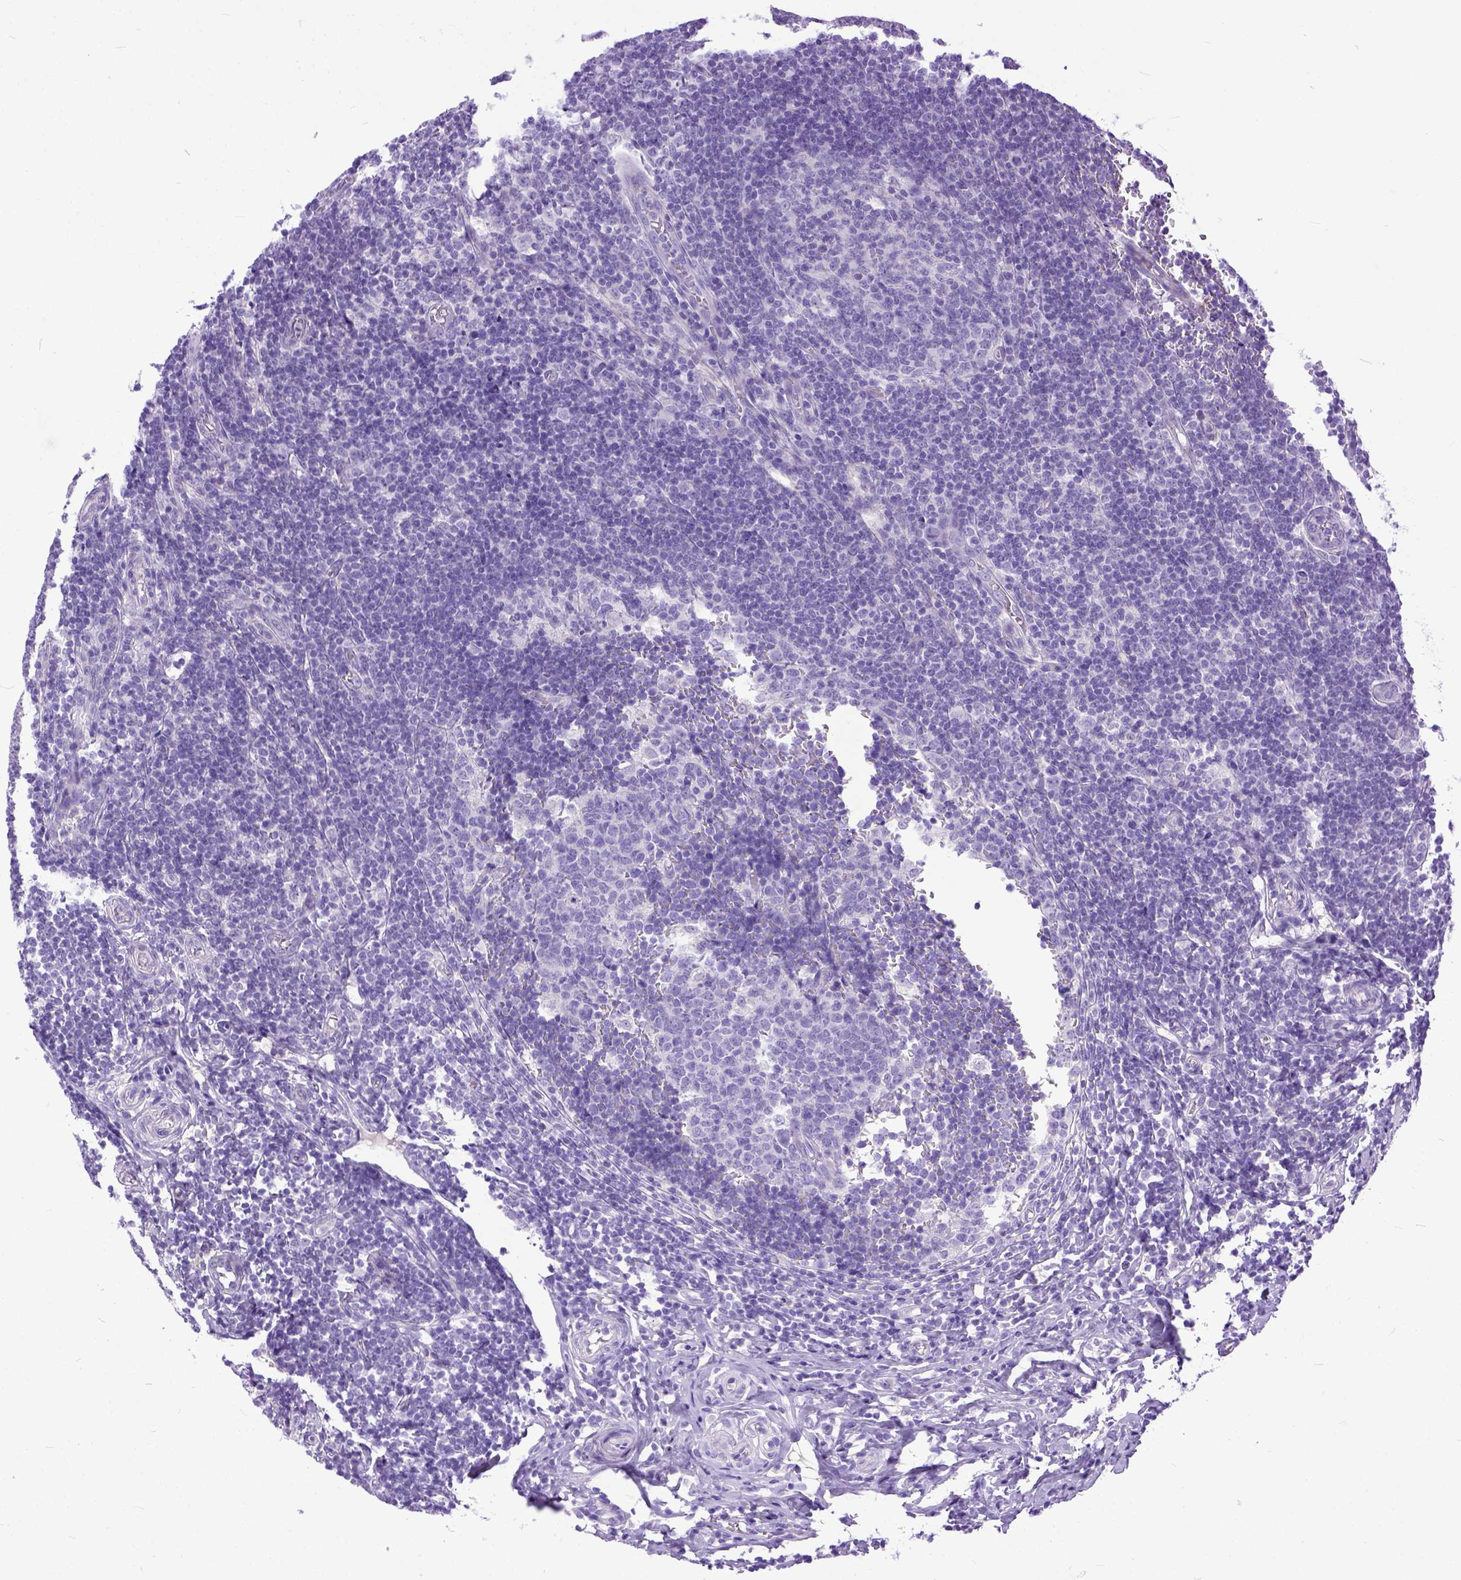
{"staining": {"intensity": "negative", "quantity": "none", "location": "none"}, "tissue": "appendix", "cell_type": "Glandular cells", "image_type": "normal", "snomed": [{"axis": "morphology", "description": "Normal tissue, NOS"}, {"axis": "topography", "description": "Appendix"}], "caption": "A histopathology image of appendix stained for a protein shows no brown staining in glandular cells.", "gene": "PPL", "patient": {"sex": "male", "age": 18}}